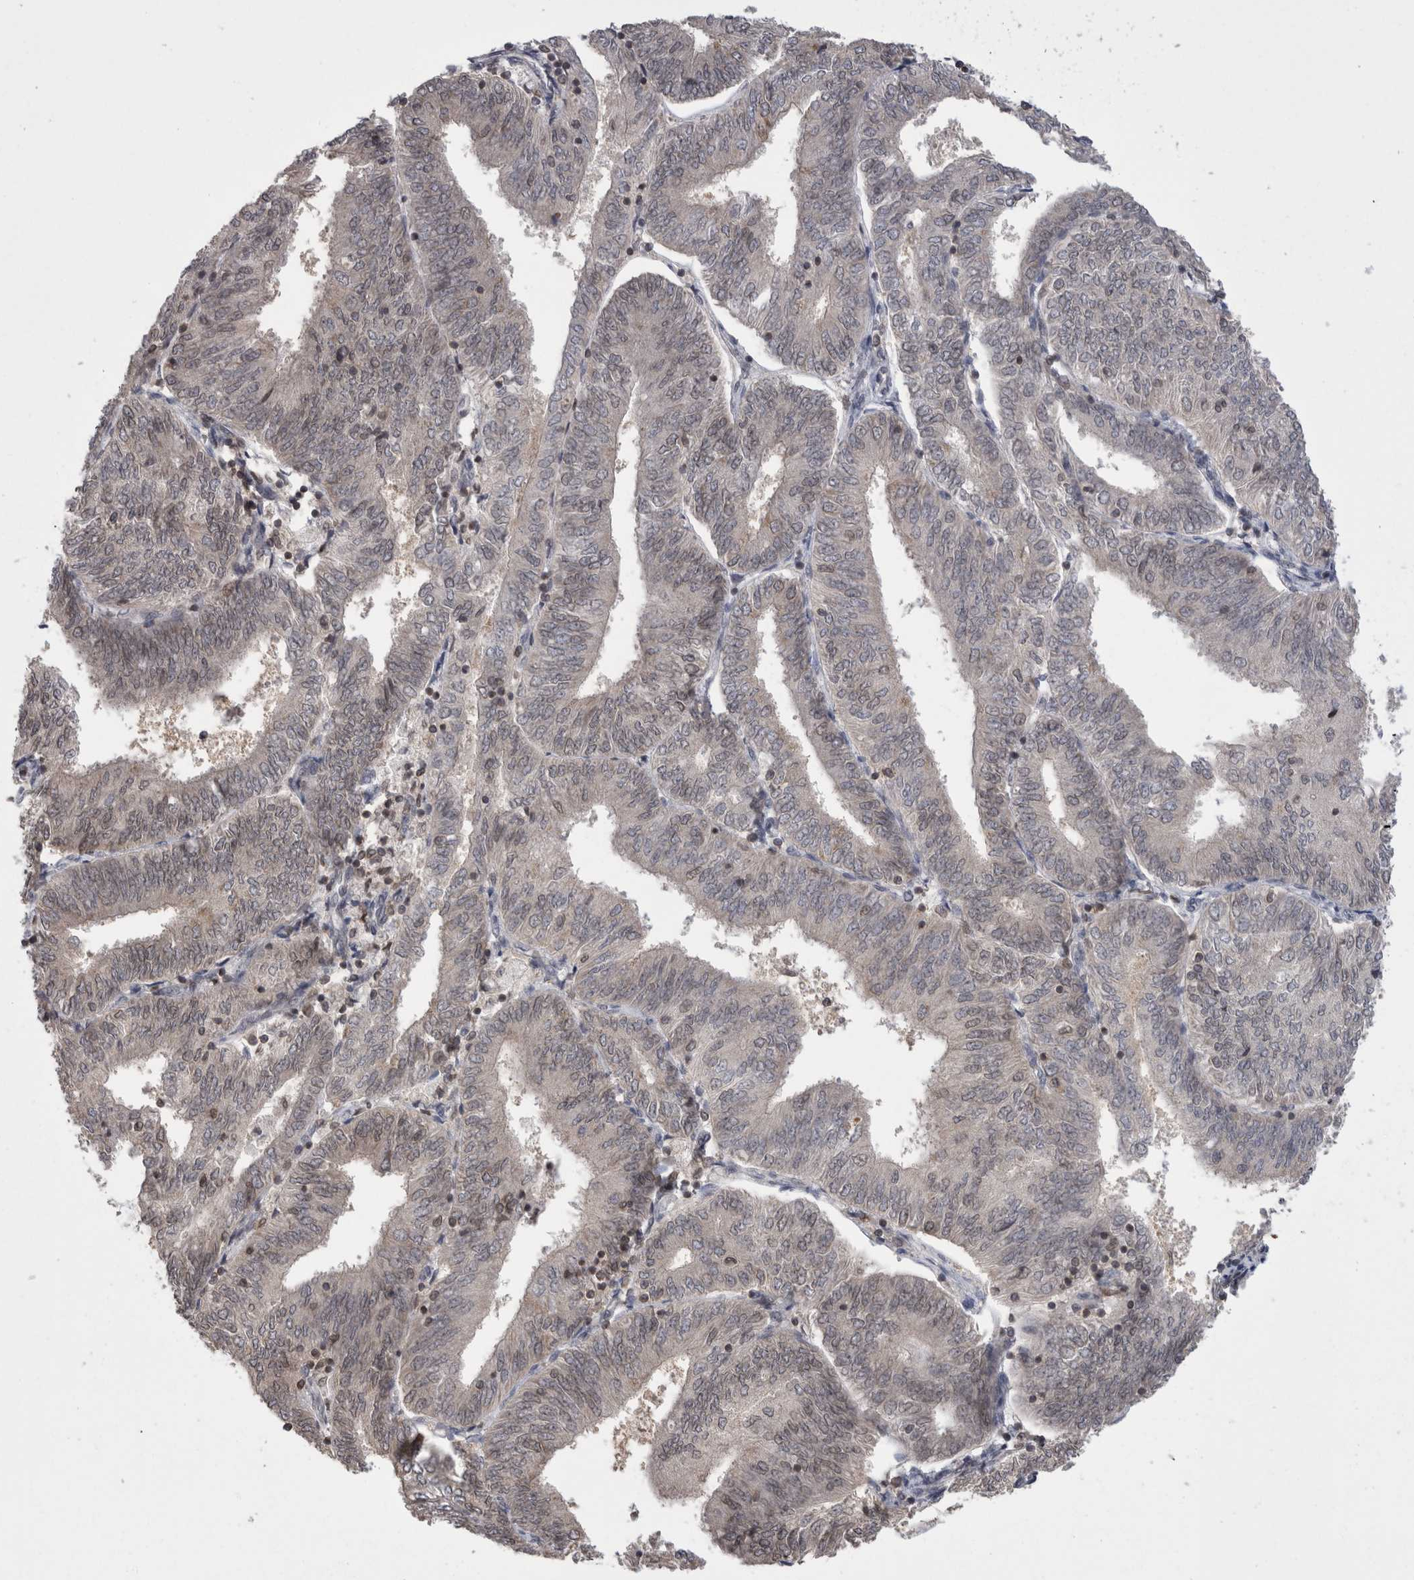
{"staining": {"intensity": "negative", "quantity": "none", "location": "none"}, "tissue": "endometrial cancer", "cell_type": "Tumor cells", "image_type": "cancer", "snomed": [{"axis": "morphology", "description": "Adenocarcinoma, NOS"}, {"axis": "topography", "description": "Endometrium"}], "caption": "There is no significant staining in tumor cells of endometrial cancer (adenocarcinoma). (DAB immunohistochemistry (IHC) with hematoxylin counter stain).", "gene": "DARS2", "patient": {"sex": "female", "age": 58}}